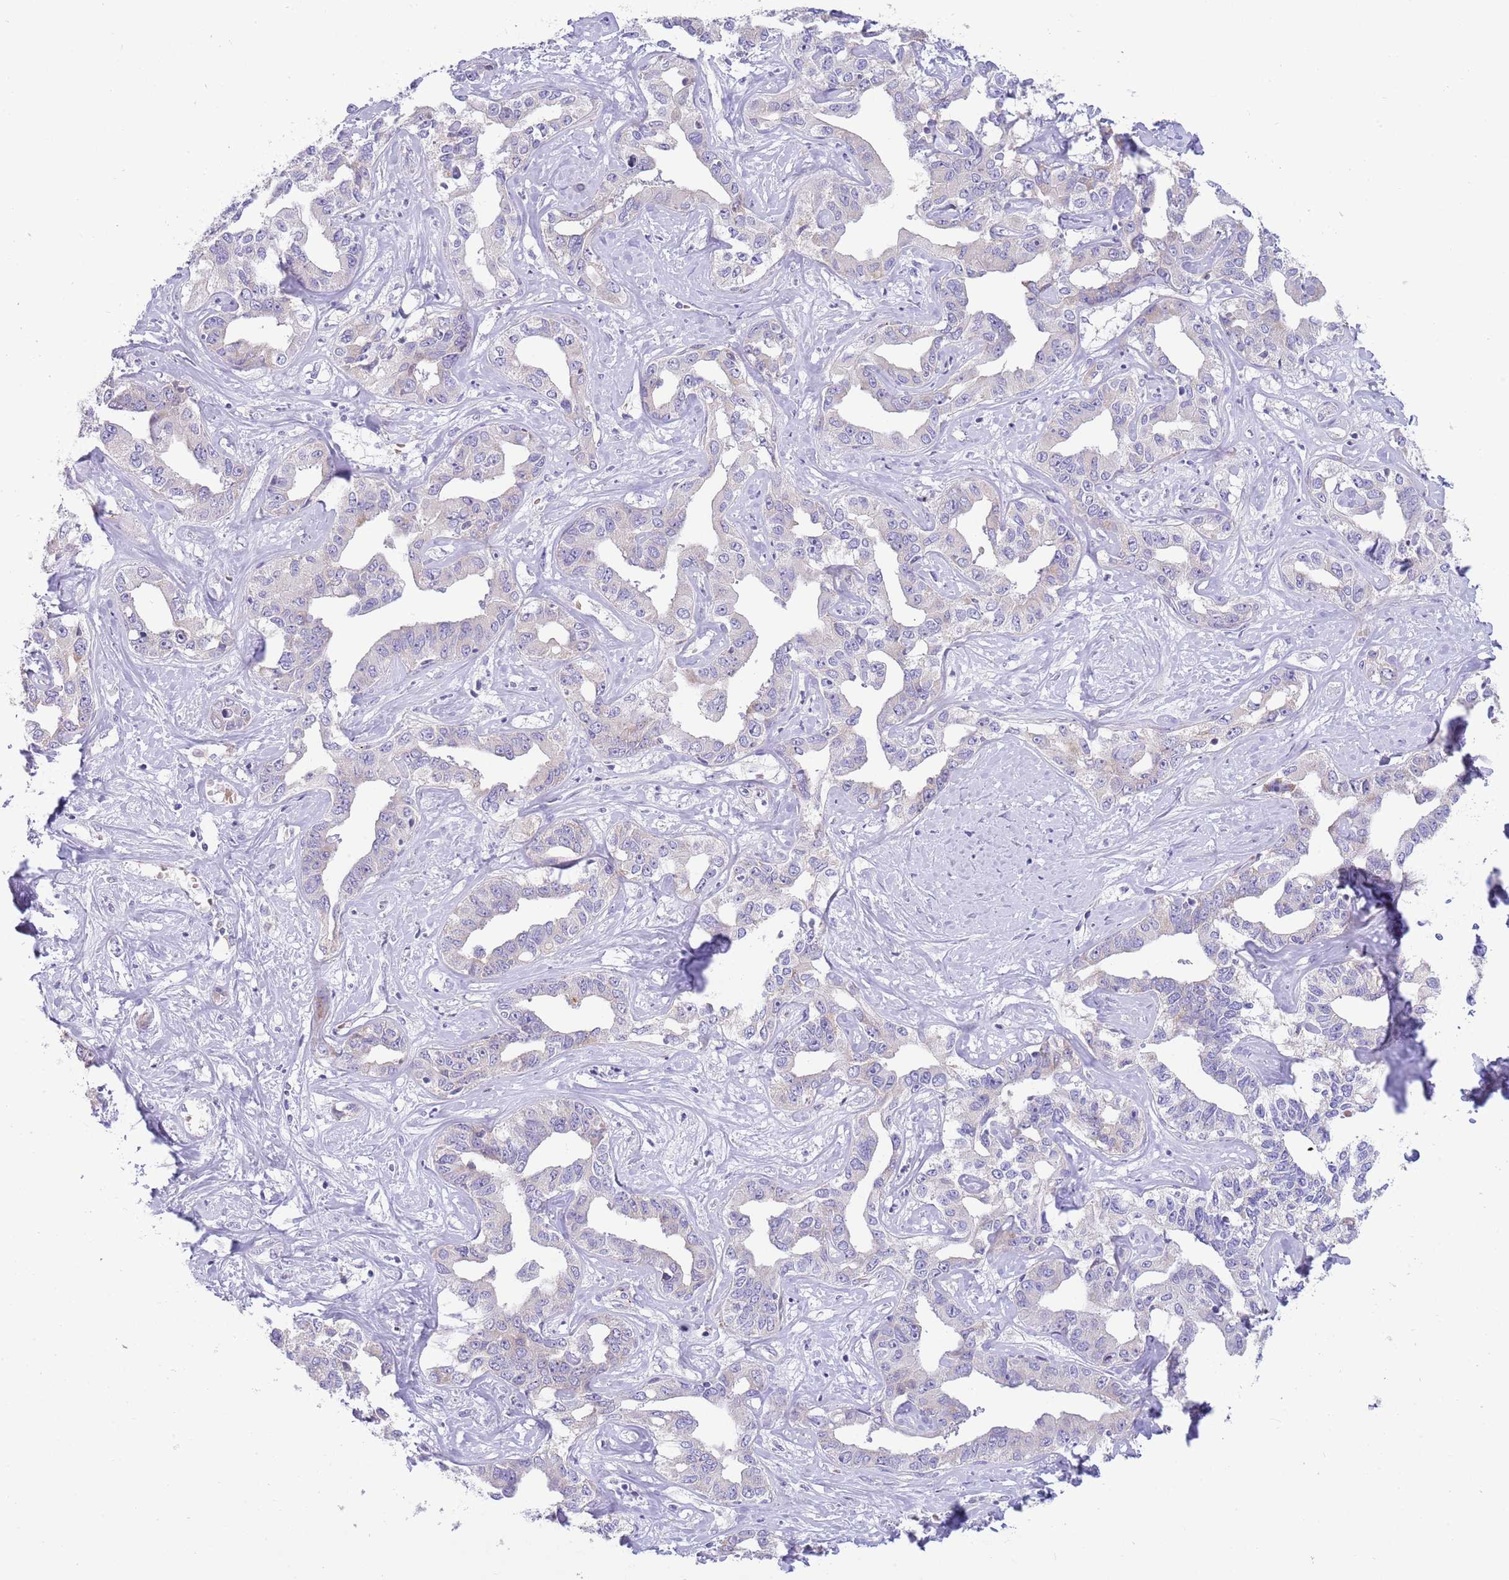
{"staining": {"intensity": "negative", "quantity": "none", "location": "none"}, "tissue": "liver cancer", "cell_type": "Tumor cells", "image_type": "cancer", "snomed": [{"axis": "morphology", "description": "Cholangiocarcinoma"}, {"axis": "topography", "description": "Liver"}], "caption": "Immunohistochemical staining of liver cancer (cholangiocarcinoma) reveals no significant staining in tumor cells.", "gene": "DDHD1", "patient": {"sex": "male", "age": 59}}